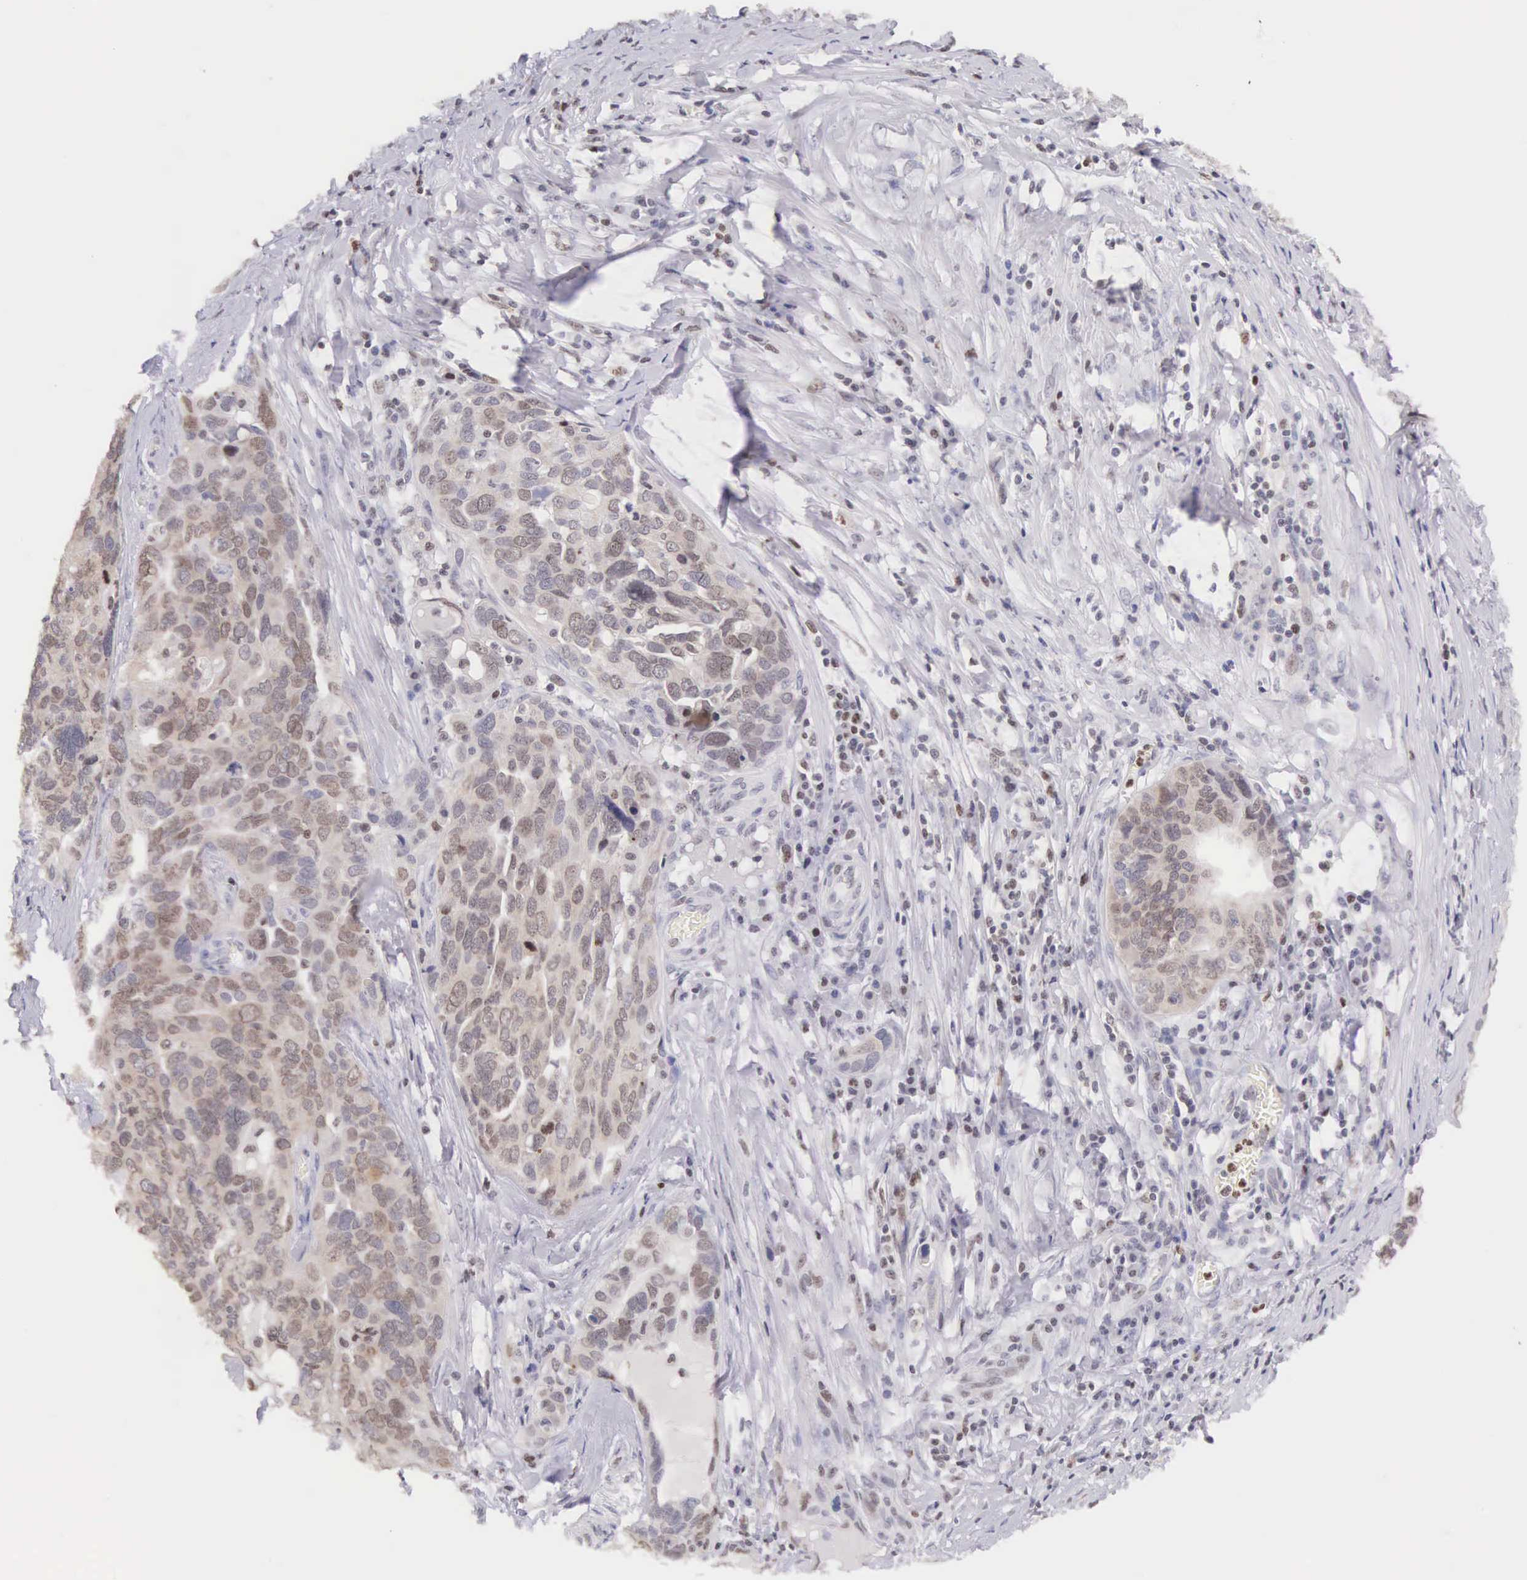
{"staining": {"intensity": "moderate", "quantity": ">75%", "location": "cytoplasmic/membranous,nuclear"}, "tissue": "ovarian cancer", "cell_type": "Tumor cells", "image_type": "cancer", "snomed": [{"axis": "morphology", "description": "Cystadenocarcinoma, serous, NOS"}, {"axis": "topography", "description": "Ovary"}], "caption": "Protein expression by immunohistochemistry displays moderate cytoplasmic/membranous and nuclear staining in about >75% of tumor cells in ovarian cancer (serous cystadenocarcinoma).", "gene": "VRK1", "patient": {"sex": "female", "age": 64}}